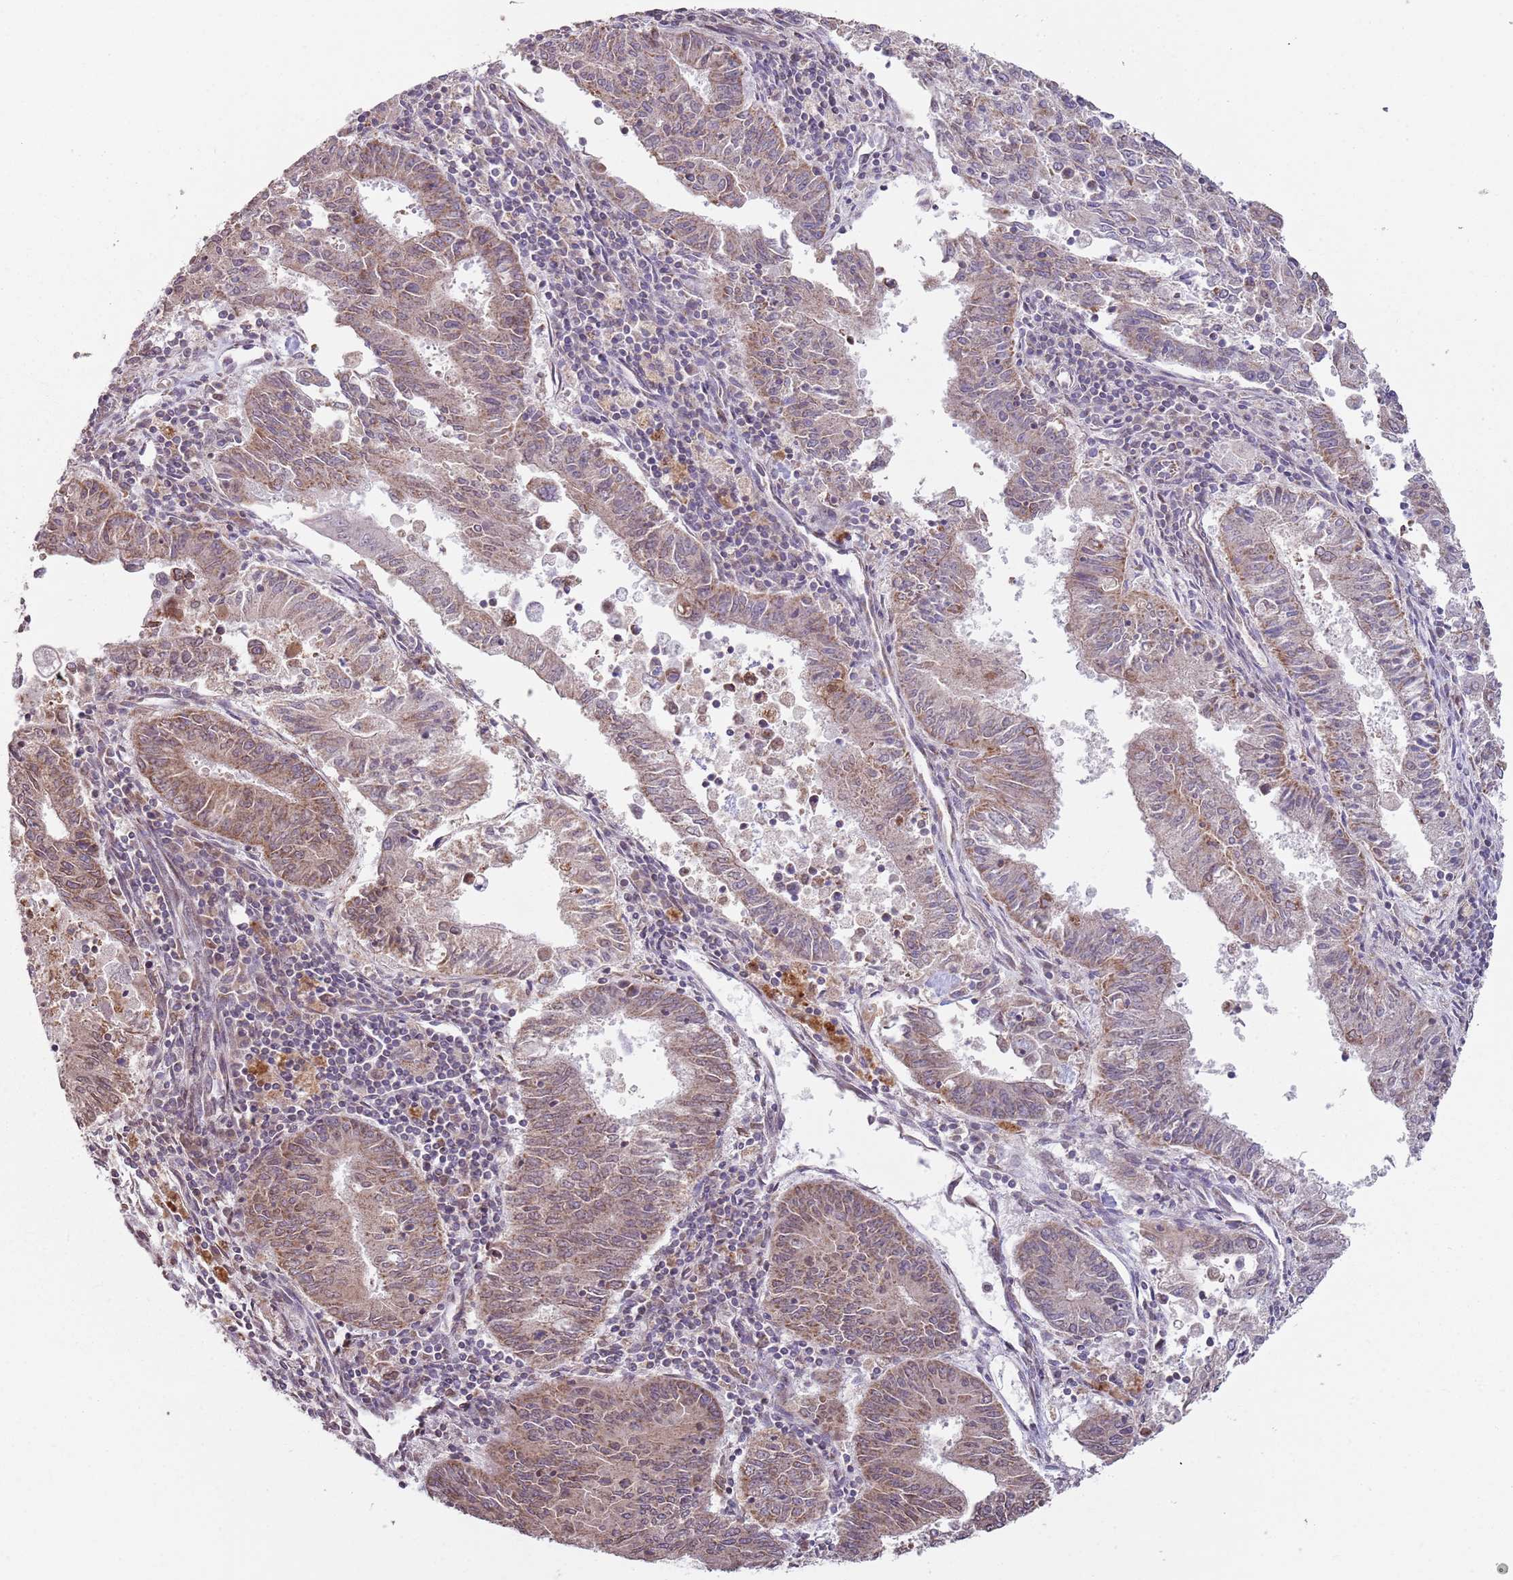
{"staining": {"intensity": "moderate", "quantity": ">75%", "location": "cytoplasmic/membranous"}, "tissue": "endometrial cancer", "cell_type": "Tumor cells", "image_type": "cancer", "snomed": [{"axis": "morphology", "description": "Adenocarcinoma, NOS"}, {"axis": "topography", "description": "Endometrium"}], "caption": "Immunohistochemical staining of adenocarcinoma (endometrial) demonstrates medium levels of moderate cytoplasmic/membranous protein staining in approximately >75% of tumor cells.", "gene": "GAS8", "patient": {"sex": "female", "age": 59}}